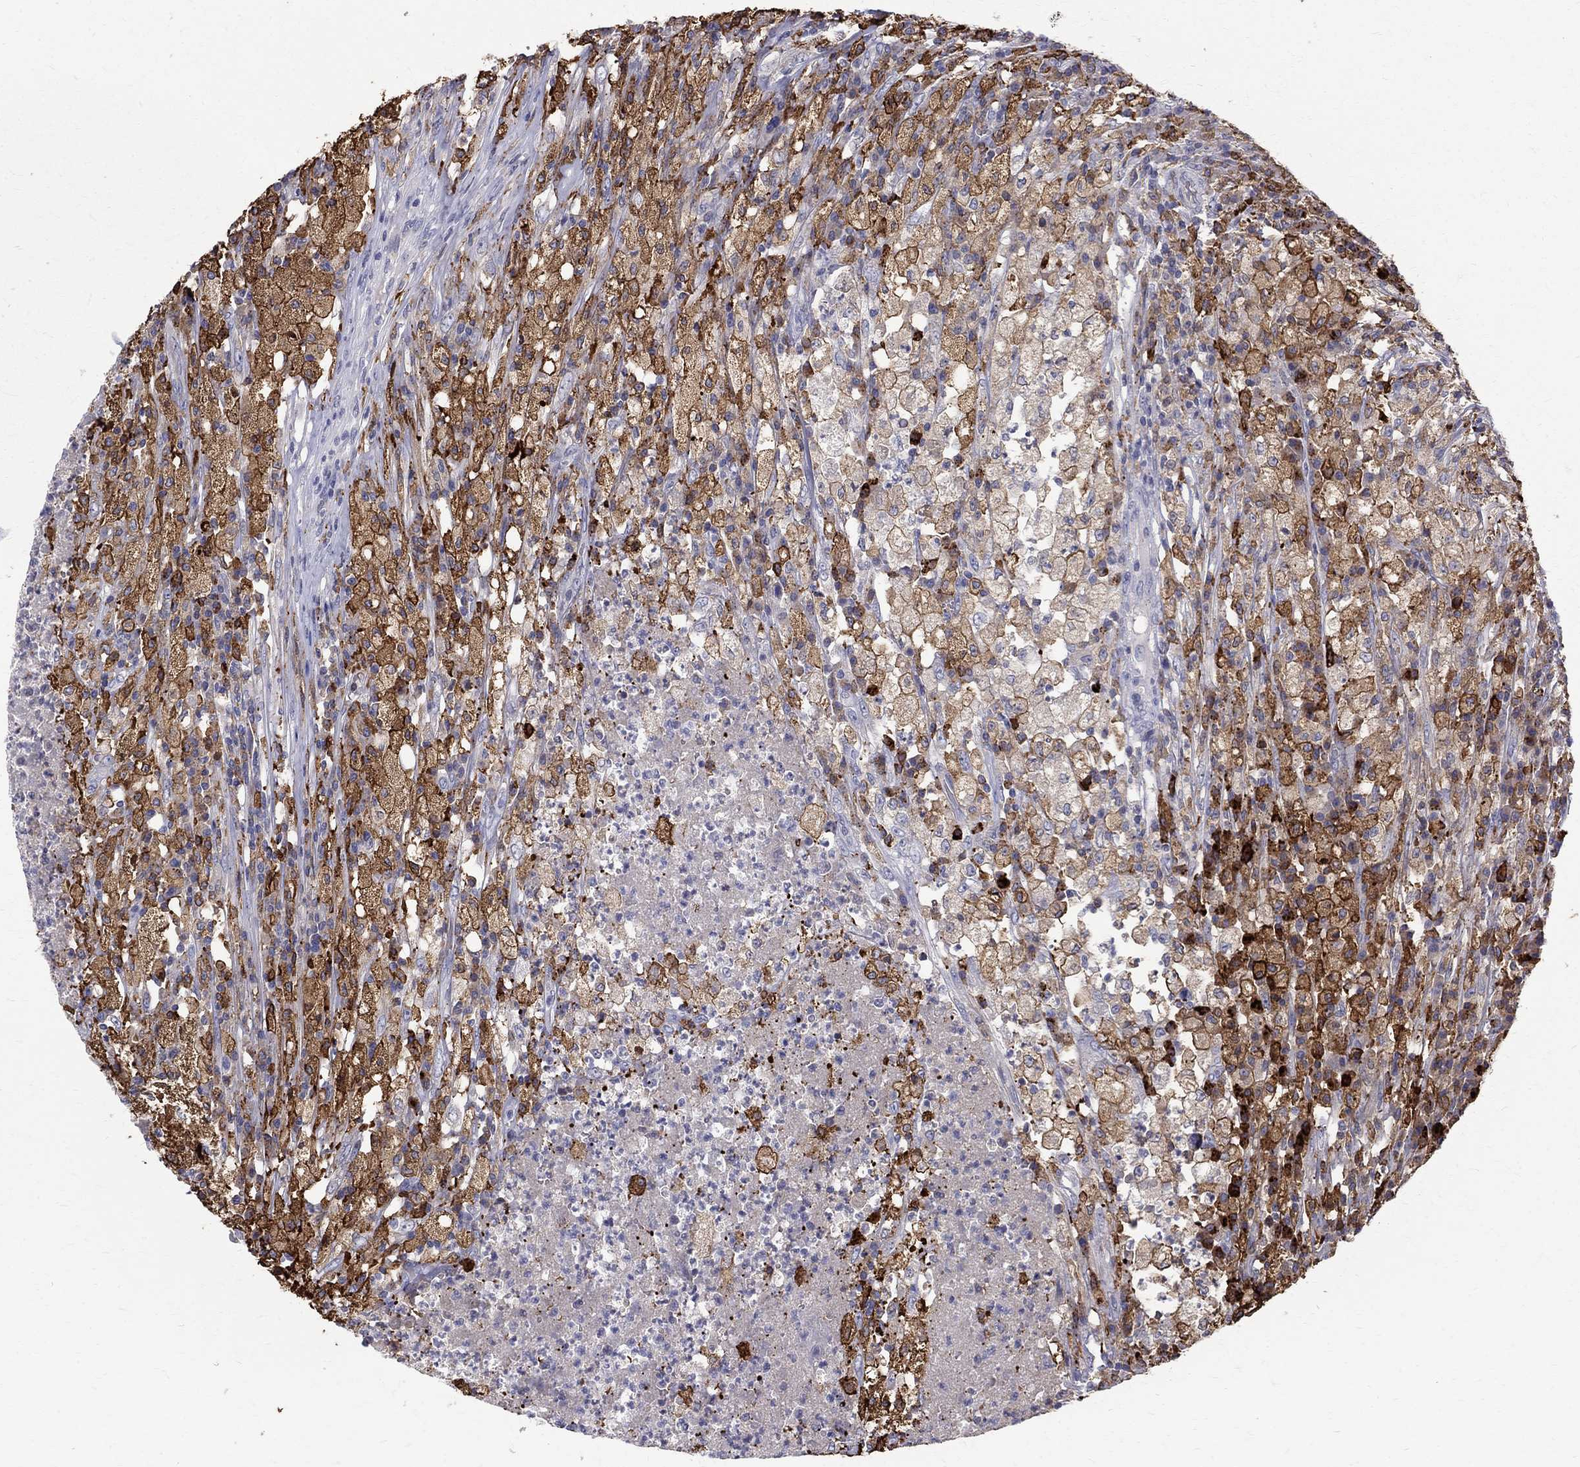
{"staining": {"intensity": "moderate", "quantity": ">75%", "location": "cytoplasmic/membranous"}, "tissue": "testis cancer", "cell_type": "Tumor cells", "image_type": "cancer", "snomed": [{"axis": "morphology", "description": "Necrosis, NOS"}, {"axis": "morphology", "description": "Carcinoma, Embryonal, NOS"}, {"axis": "topography", "description": "Testis"}], "caption": "This is an image of immunohistochemistry staining of testis embryonal carcinoma, which shows moderate staining in the cytoplasmic/membranous of tumor cells.", "gene": "AGER", "patient": {"sex": "male", "age": 19}}